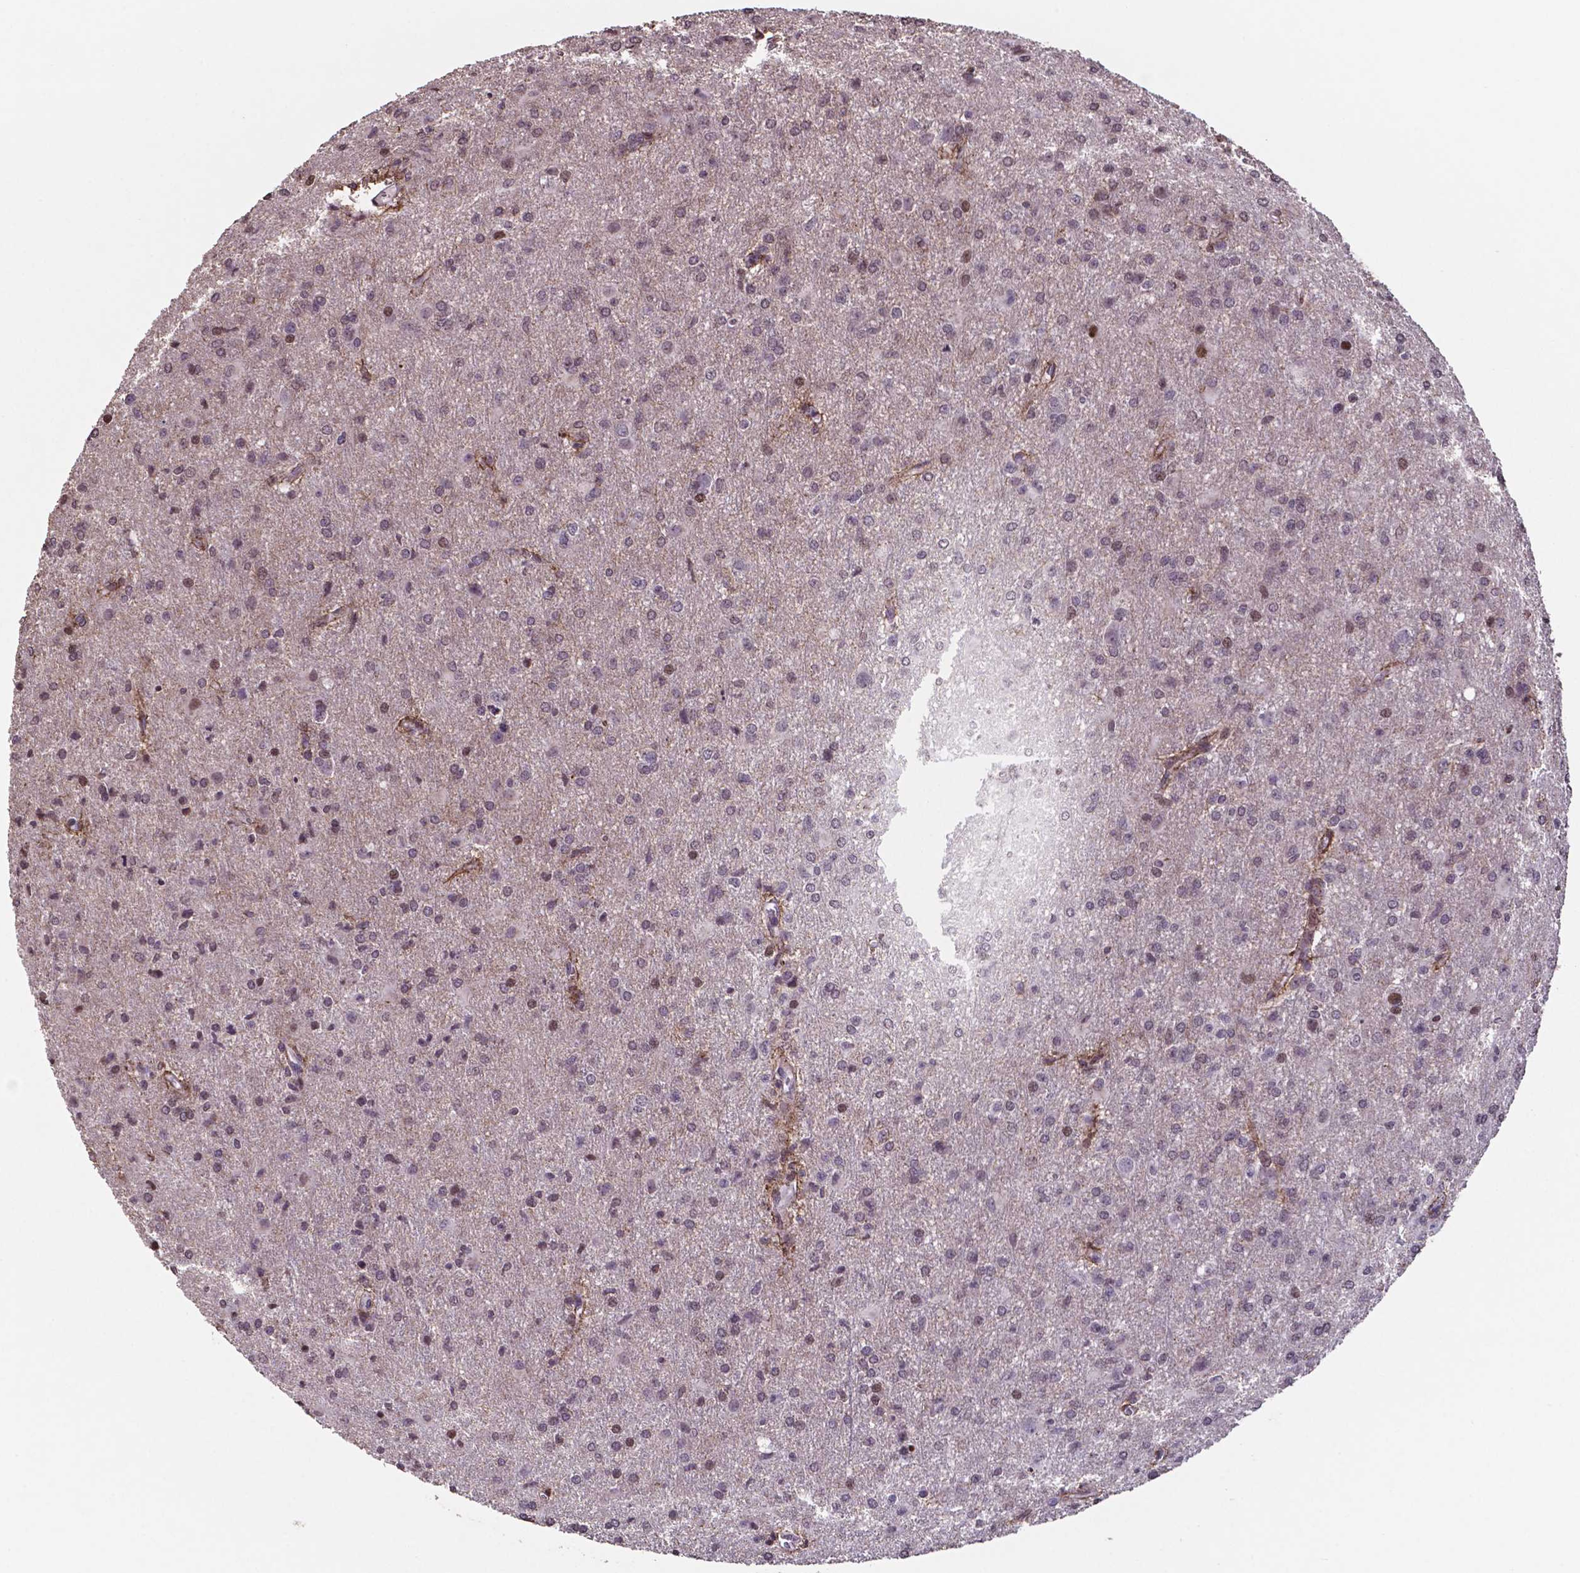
{"staining": {"intensity": "weak", "quantity": "<25%", "location": "nuclear"}, "tissue": "glioma", "cell_type": "Tumor cells", "image_type": "cancer", "snomed": [{"axis": "morphology", "description": "Glioma, malignant, High grade"}, {"axis": "topography", "description": "Brain"}], "caption": "Immunohistochemical staining of human malignant glioma (high-grade) shows no significant expression in tumor cells.", "gene": "MLC1", "patient": {"sex": "male", "age": 68}}